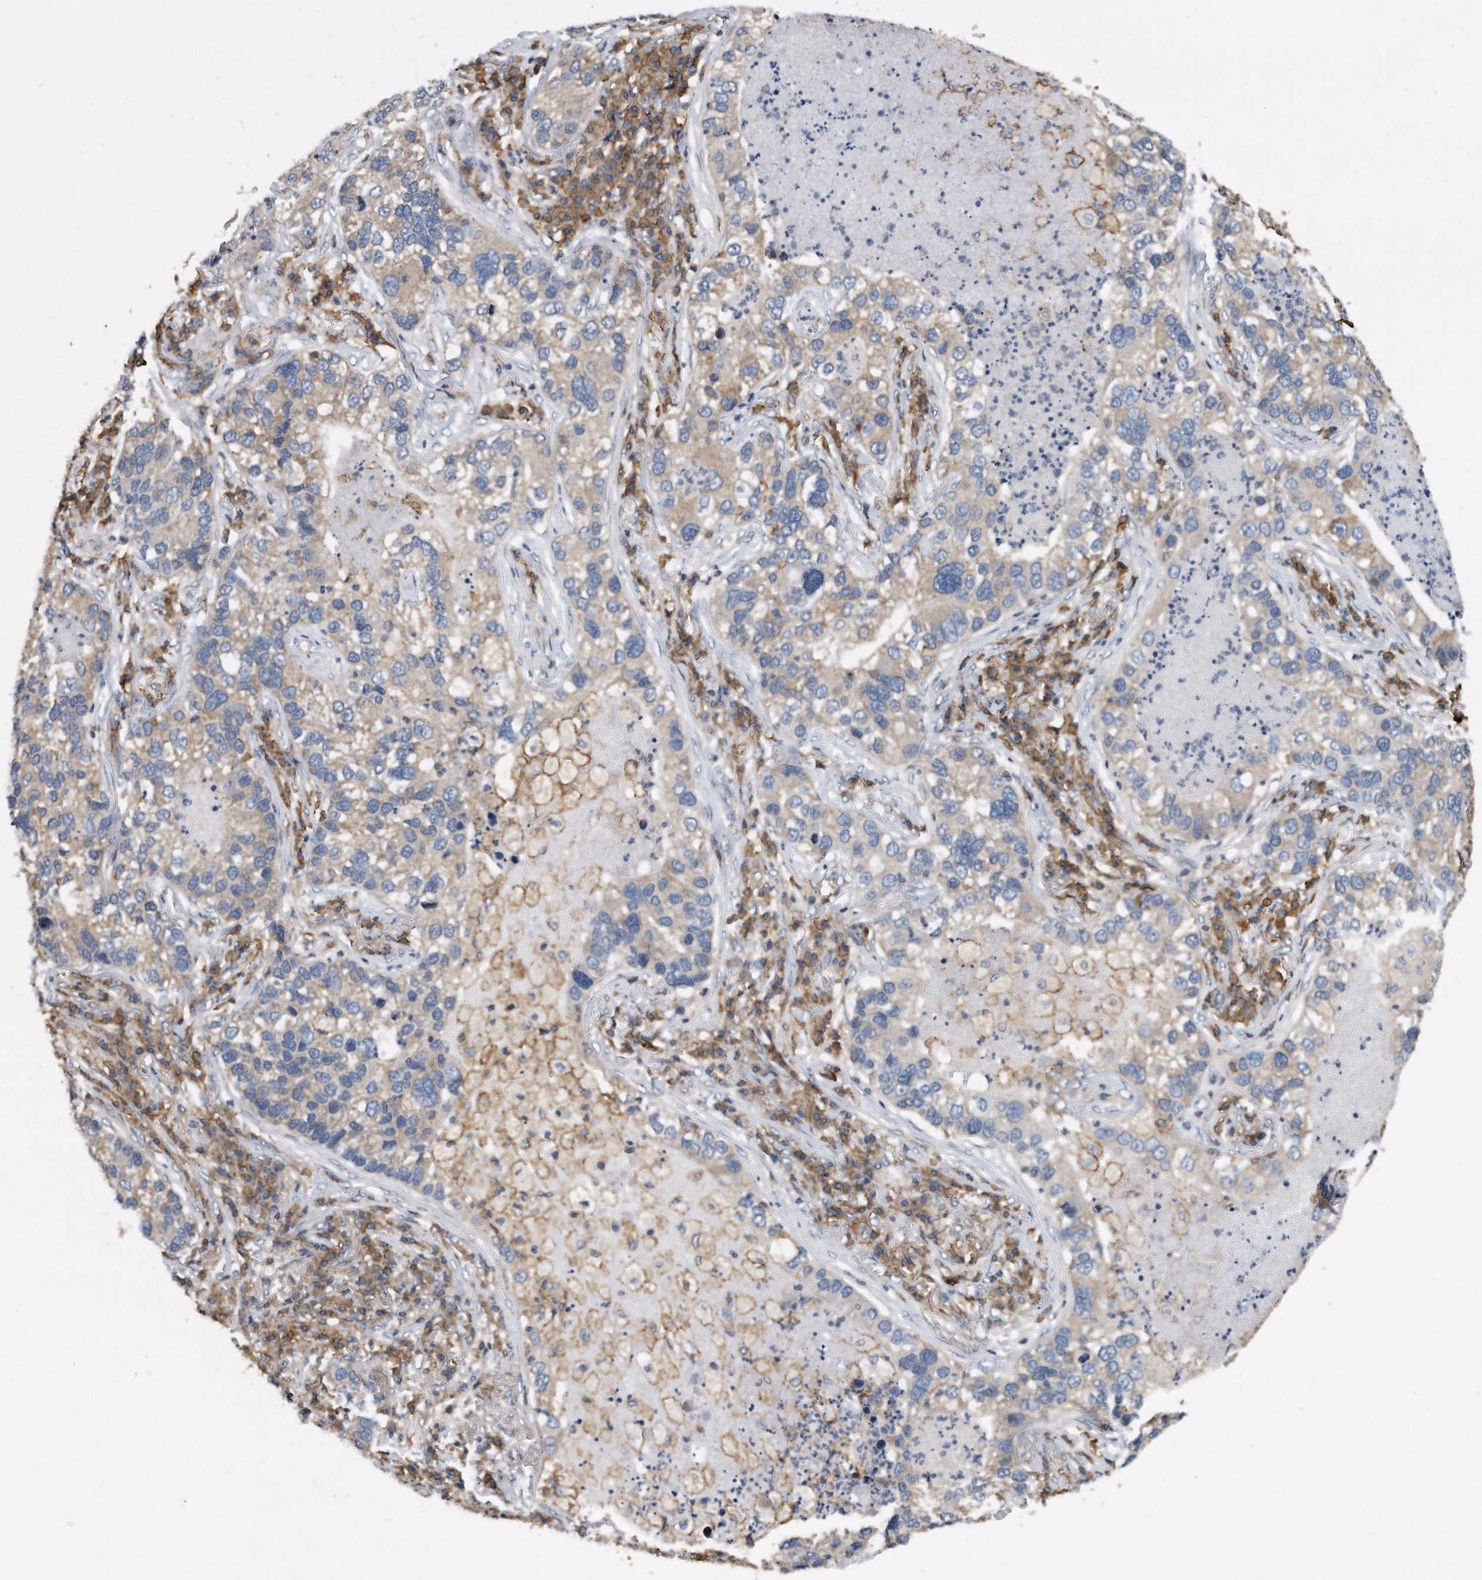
{"staining": {"intensity": "weak", "quantity": "25%-75%", "location": "cytoplasmic/membranous"}, "tissue": "lung cancer", "cell_type": "Tumor cells", "image_type": "cancer", "snomed": [{"axis": "morphology", "description": "Normal tissue, NOS"}, {"axis": "morphology", "description": "Adenocarcinoma, NOS"}, {"axis": "topography", "description": "Bronchus"}, {"axis": "topography", "description": "Lung"}], "caption": "IHC (DAB (3,3'-diaminobenzidine)) staining of lung cancer shows weak cytoplasmic/membranous protein staining in about 25%-75% of tumor cells.", "gene": "ATG5", "patient": {"sex": "male", "age": 54}}